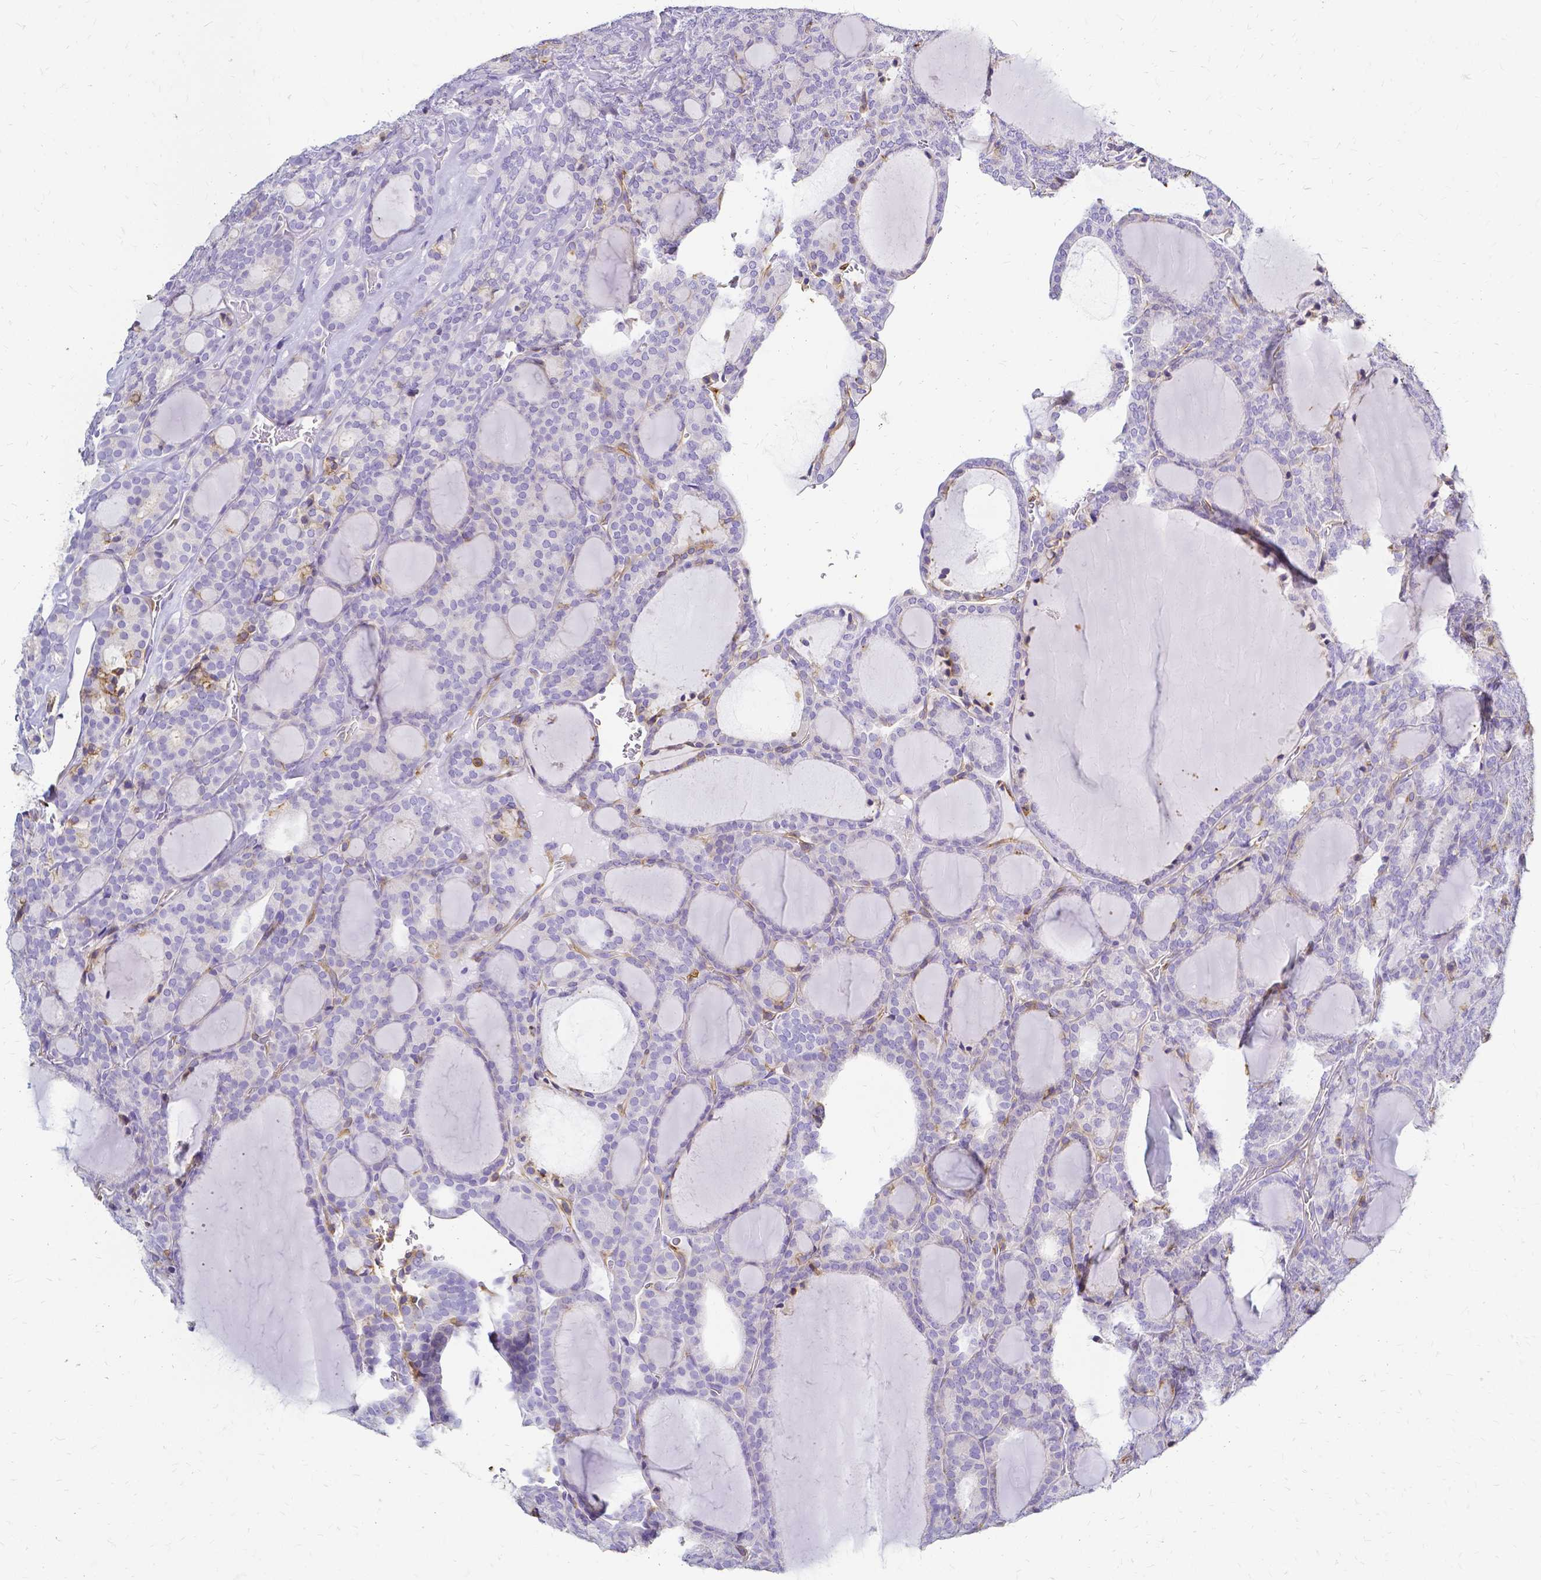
{"staining": {"intensity": "negative", "quantity": "none", "location": "none"}, "tissue": "thyroid cancer", "cell_type": "Tumor cells", "image_type": "cancer", "snomed": [{"axis": "morphology", "description": "Follicular adenoma carcinoma, NOS"}, {"axis": "topography", "description": "Thyroid gland"}], "caption": "Thyroid cancer stained for a protein using IHC demonstrates no positivity tumor cells.", "gene": "HSPA12A", "patient": {"sex": "male", "age": 74}}